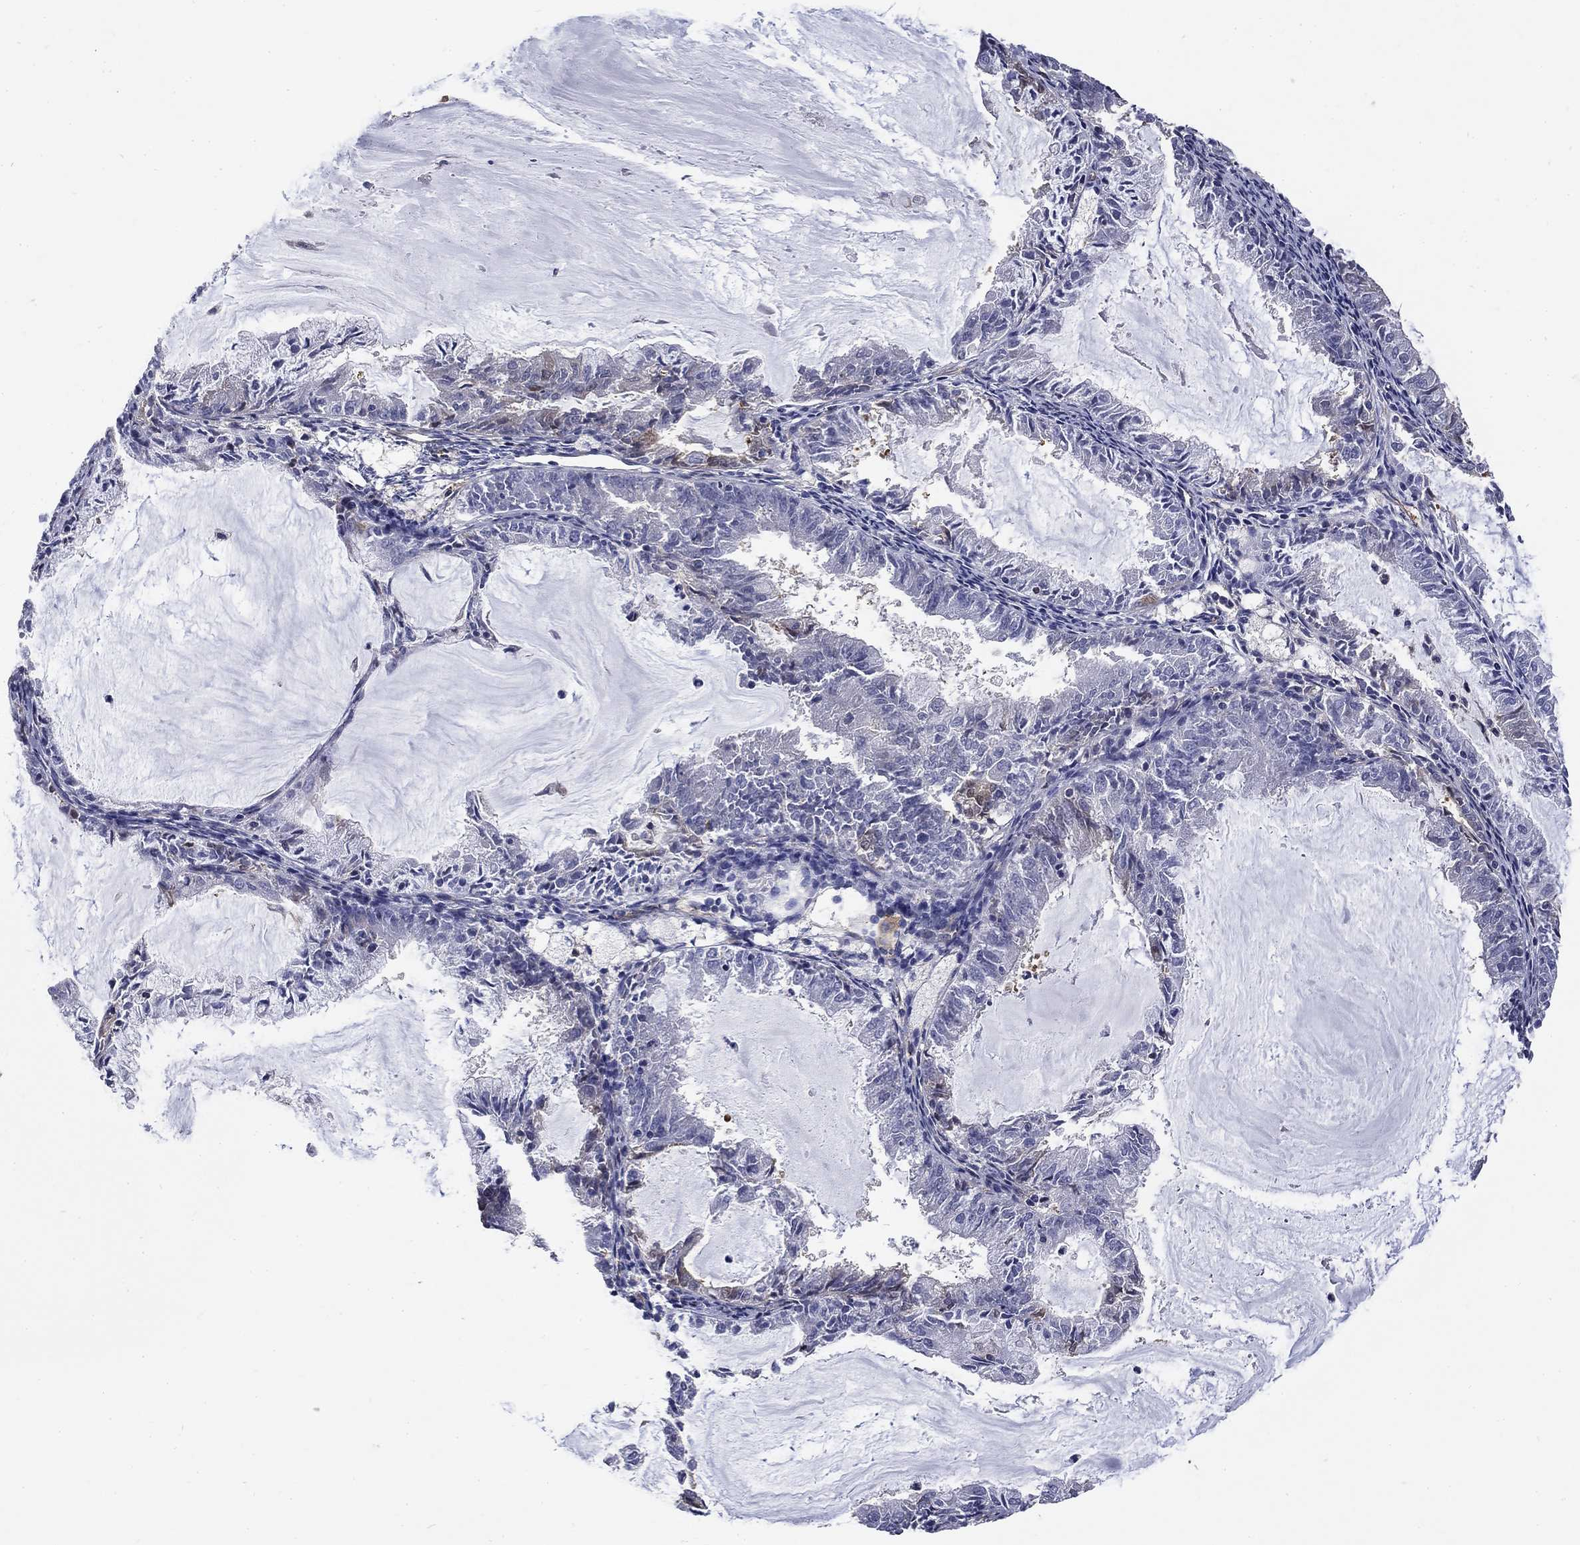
{"staining": {"intensity": "negative", "quantity": "none", "location": "none"}, "tissue": "endometrial cancer", "cell_type": "Tumor cells", "image_type": "cancer", "snomed": [{"axis": "morphology", "description": "Adenocarcinoma, NOS"}, {"axis": "topography", "description": "Endometrium"}], "caption": "IHC histopathology image of neoplastic tissue: human endometrial adenocarcinoma stained with DAB (3,3'-diaminobenzidine) demonstrates no significant protein staining in tumor cells. (Stains: DAB (3,3'-diaminobenzidine) immunohistochemistry with hematoxylin counter stain, Microscopy: brightfield microscopy at high magnification).", "gene": "DPYSL2", "patient": {"sex": "female", "age": 57}}